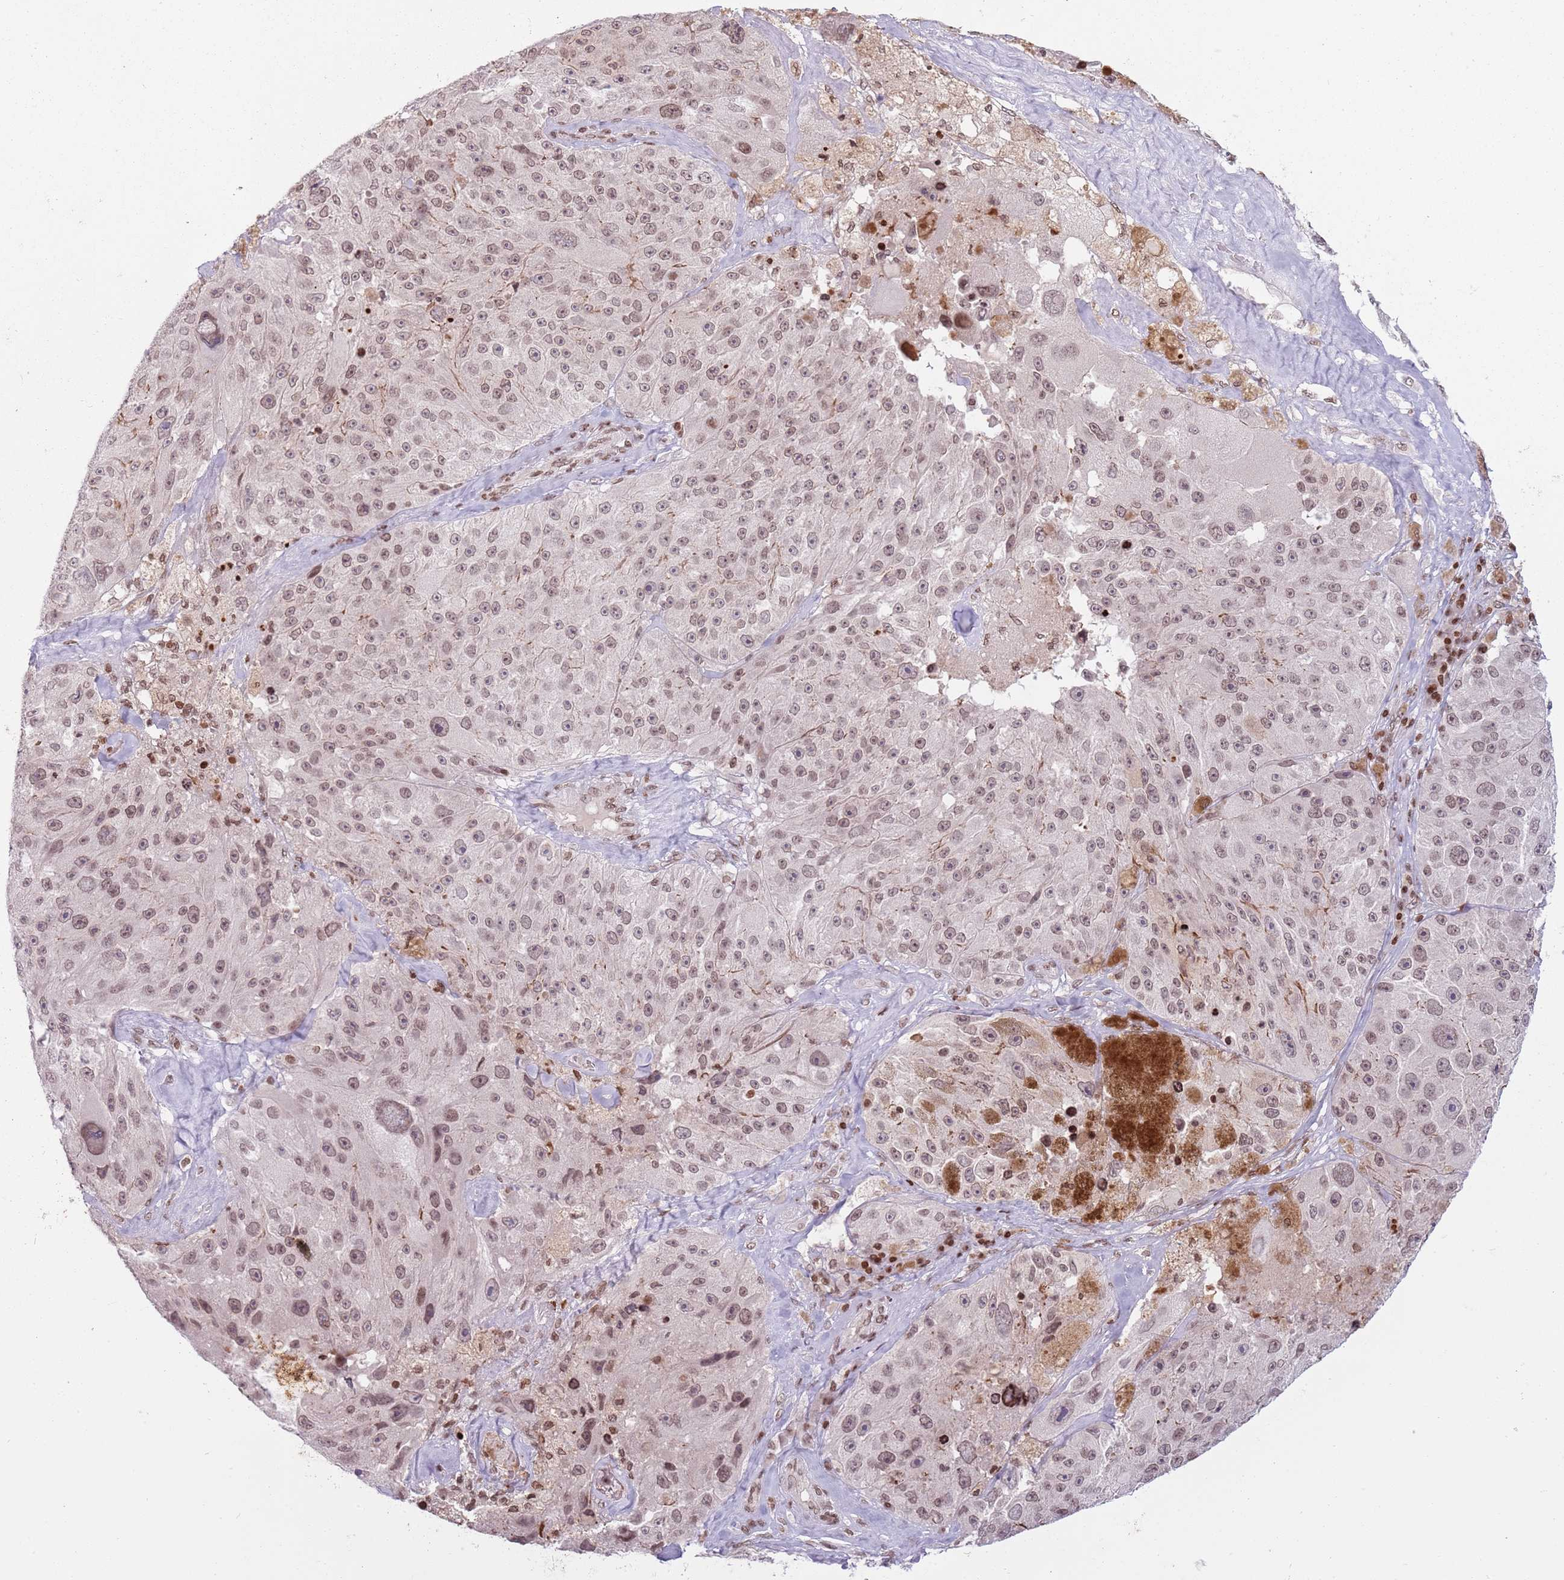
{"staining": {"intensity": "moderate", "quantity": ">75%", "location": "nuclear"}, "tissue": "melanoma", "cell_type": "Tumor cells", "image_type": "cancer", "snomed": [{"axis": "morphology", "description": "Malignant melanoma, Metastatic site"}, {"axis": "topography", "description": "Lymph node"}], "caption": "Brown immunohistochemical staining in malignant melanoma (metastatic site) displays moderate nuclear staining in about >75% of tumor cells.", "gene": "SH3RF3", "patient": {"sex": "male", "age": 62}}